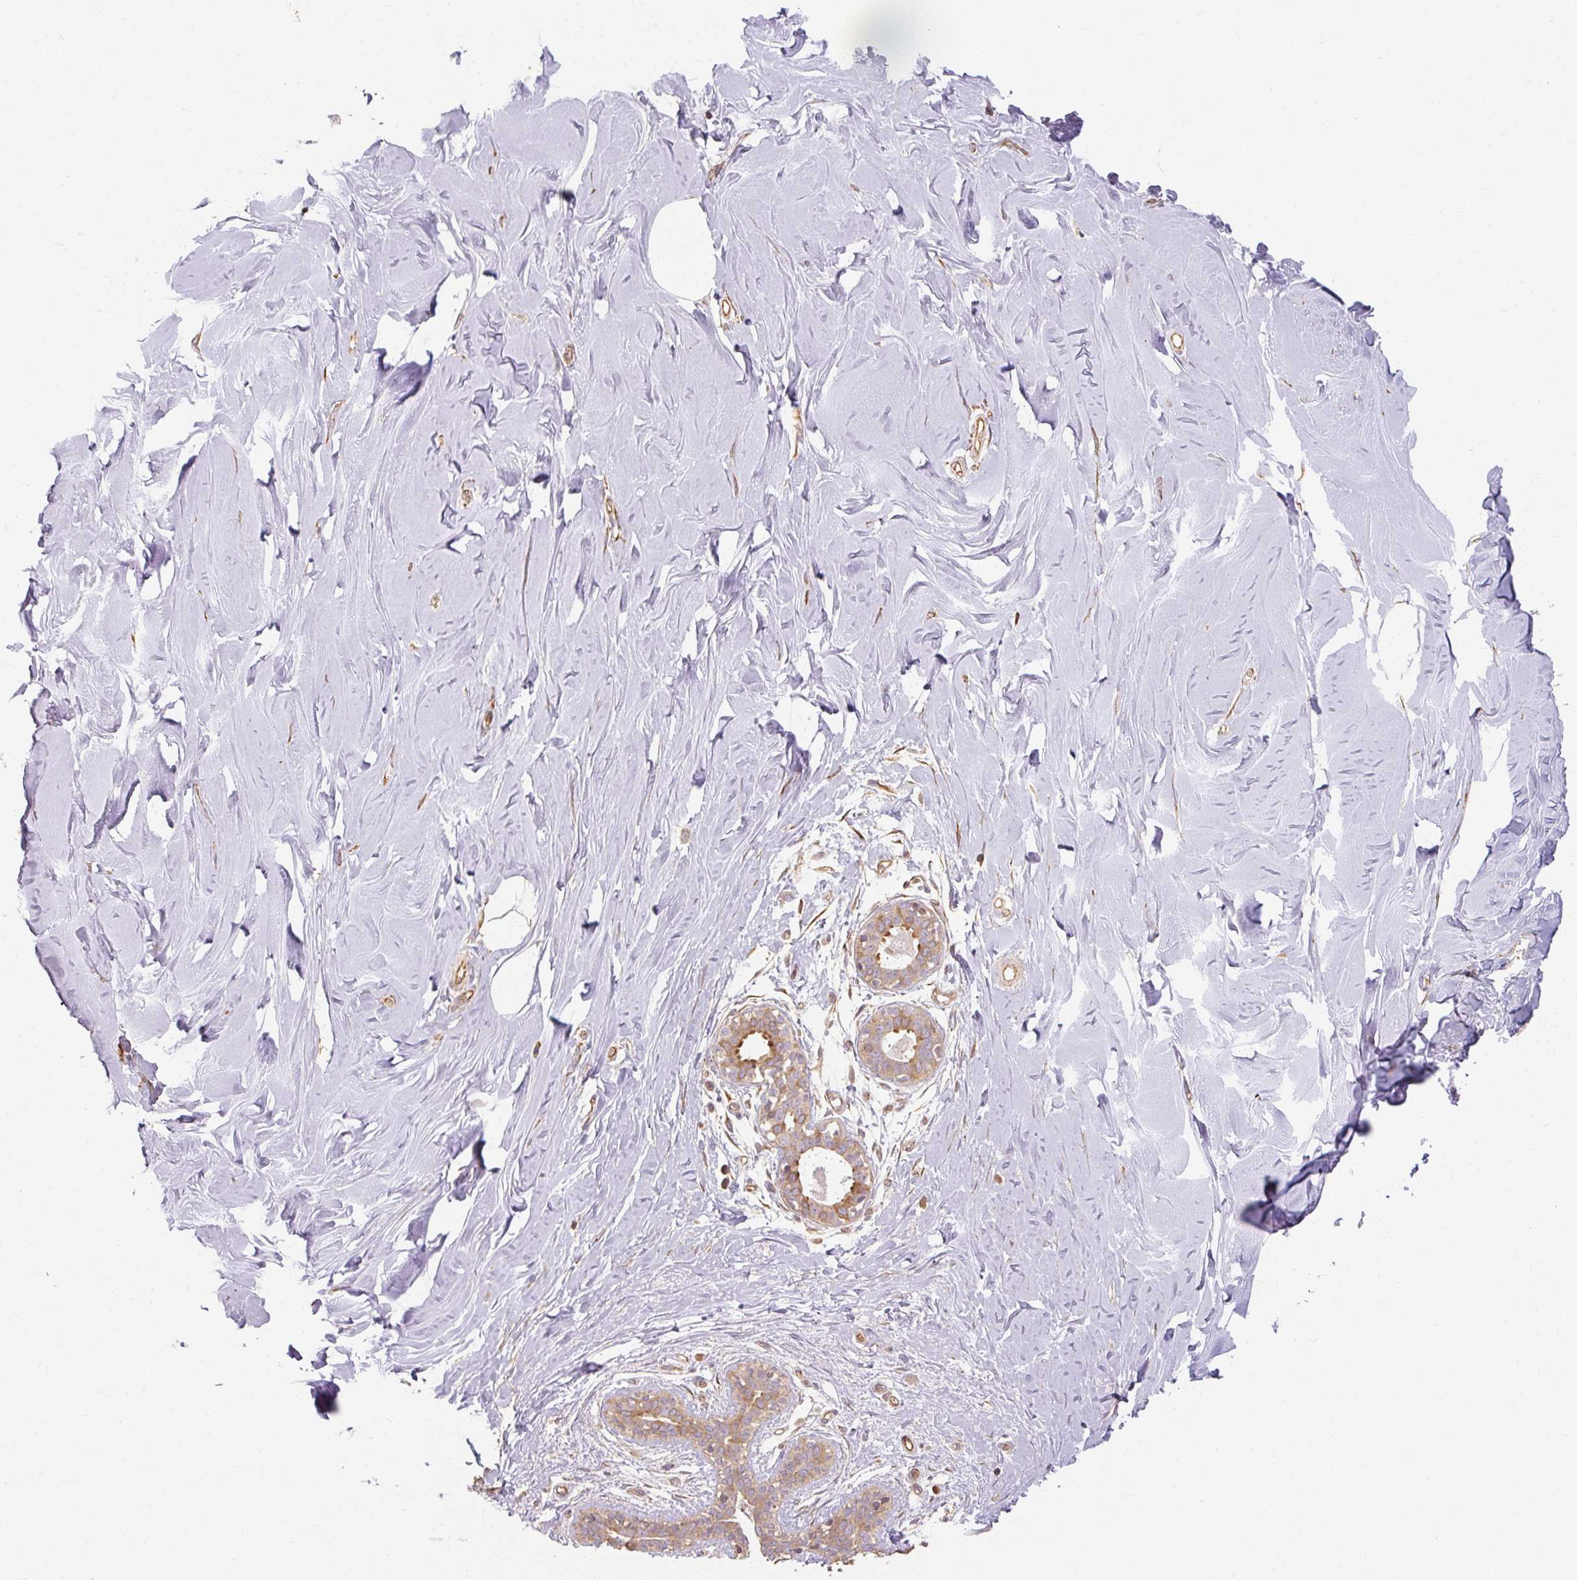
{"staining": {"intensity": "negative", "quantity": "none", "location": "none"}, "tissue": "breast", "cell_type": "Adipocytes", "image_type": "normal", "snomed": [{"axis": "morphology", "description": "Normal tissue, NOS"}, {"axis": "topography", "description": "Breast"}], "caption": "Histopathology image shows no significant protein positivity in adipocytes of normal breast. (Brightfield microscopy of DAB IHC at high magnification).", "gene": "RB1CC1", "patient": {"sex": "female", "age": 27}}